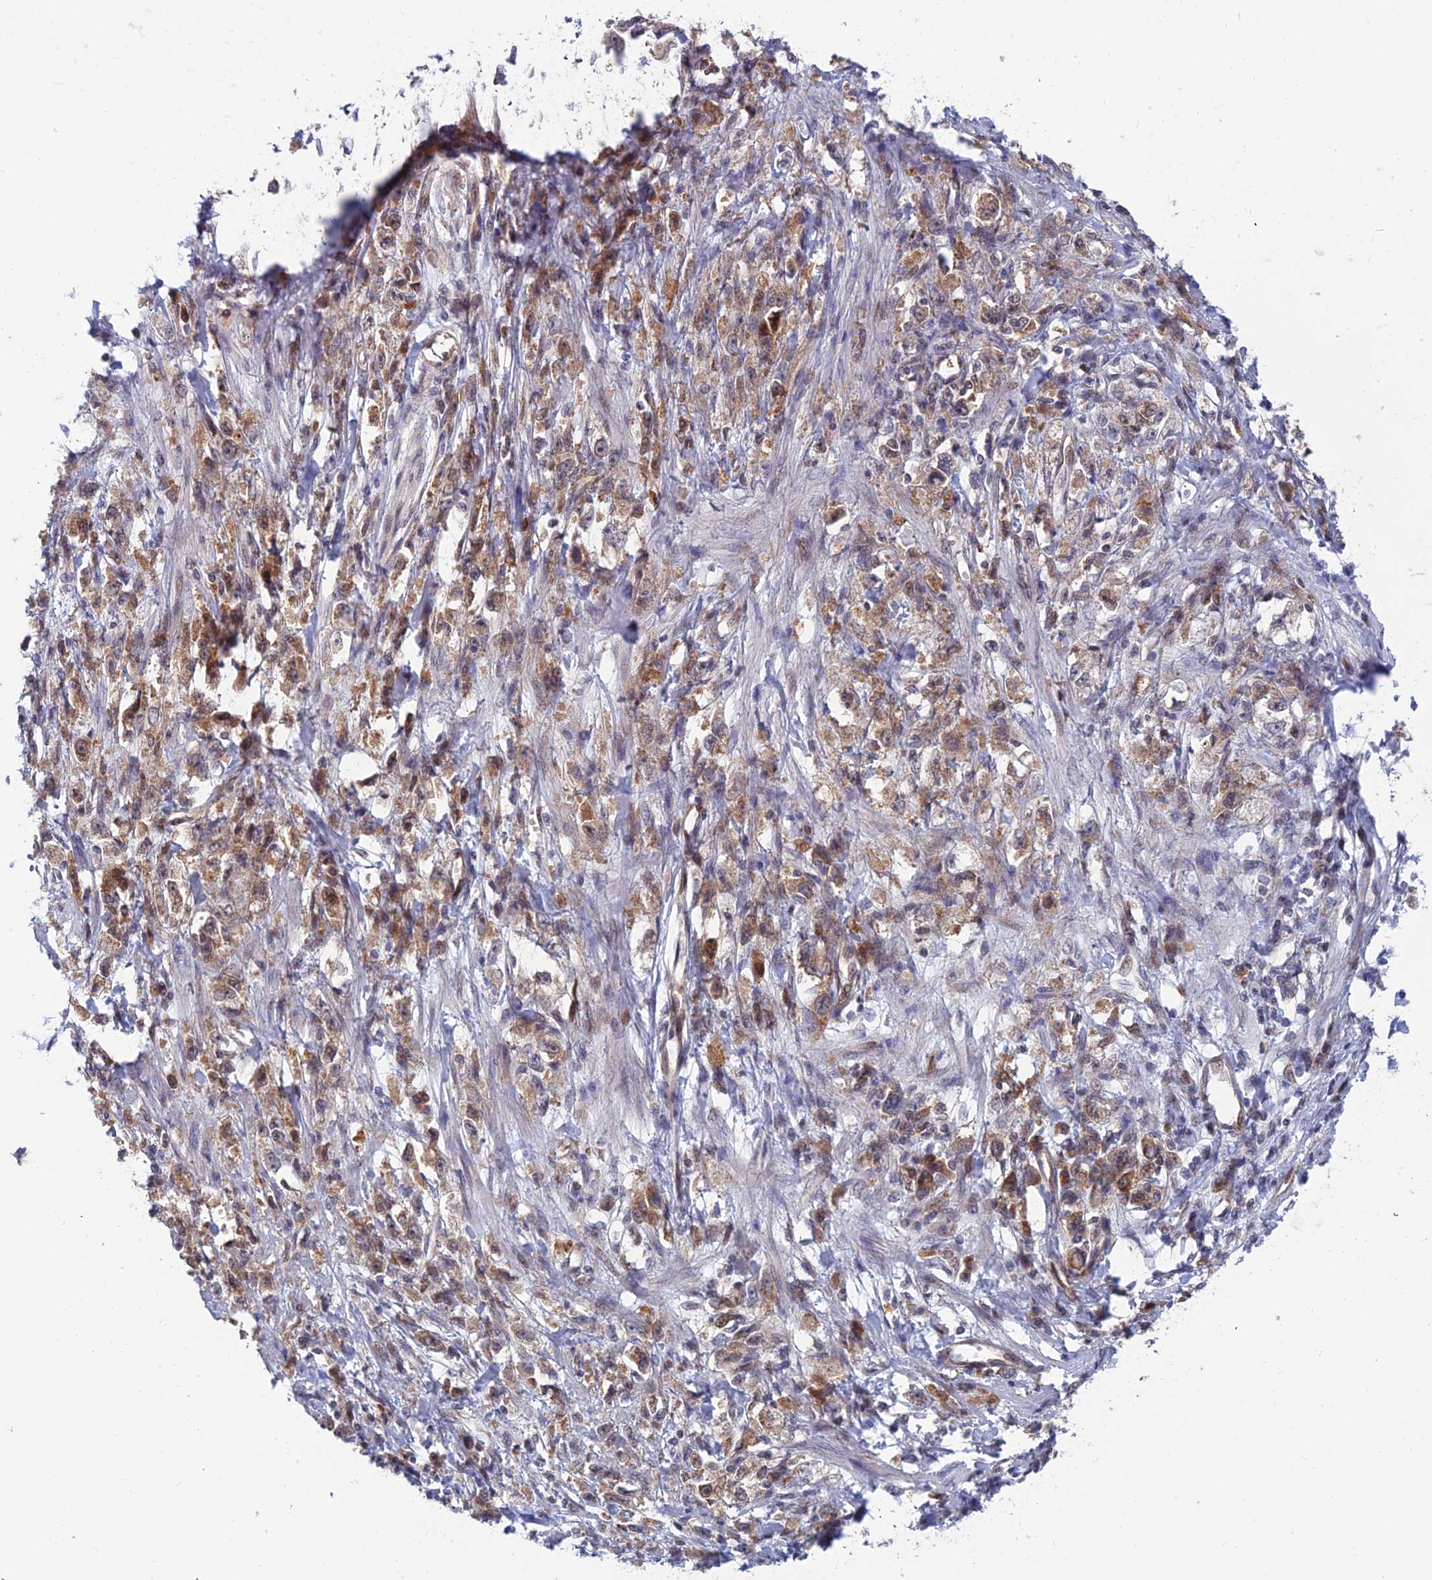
{"staining": {"intensity": "moderate", "quantity": ">75%", "location": "cytoplasmic/membranous,nuclear"}, "tissue": "stomach cancer", "cell_type": "Tumor cells", "image_type": "cancer", "snomed": [{"axis": "morphology", "description": "Adenocarcinoma, NOS"}, {"axis": "topography", "description": "Stomach"}], "caption": "Moderate cytoplasmic/membranous and nuclear staining for a protein is present in approximately >75% of tumor cells of stomach cancer using immunohistochemistry (IHC).", "gene": "IGBP1", "patient": {"sex": "female", "age": 59}}